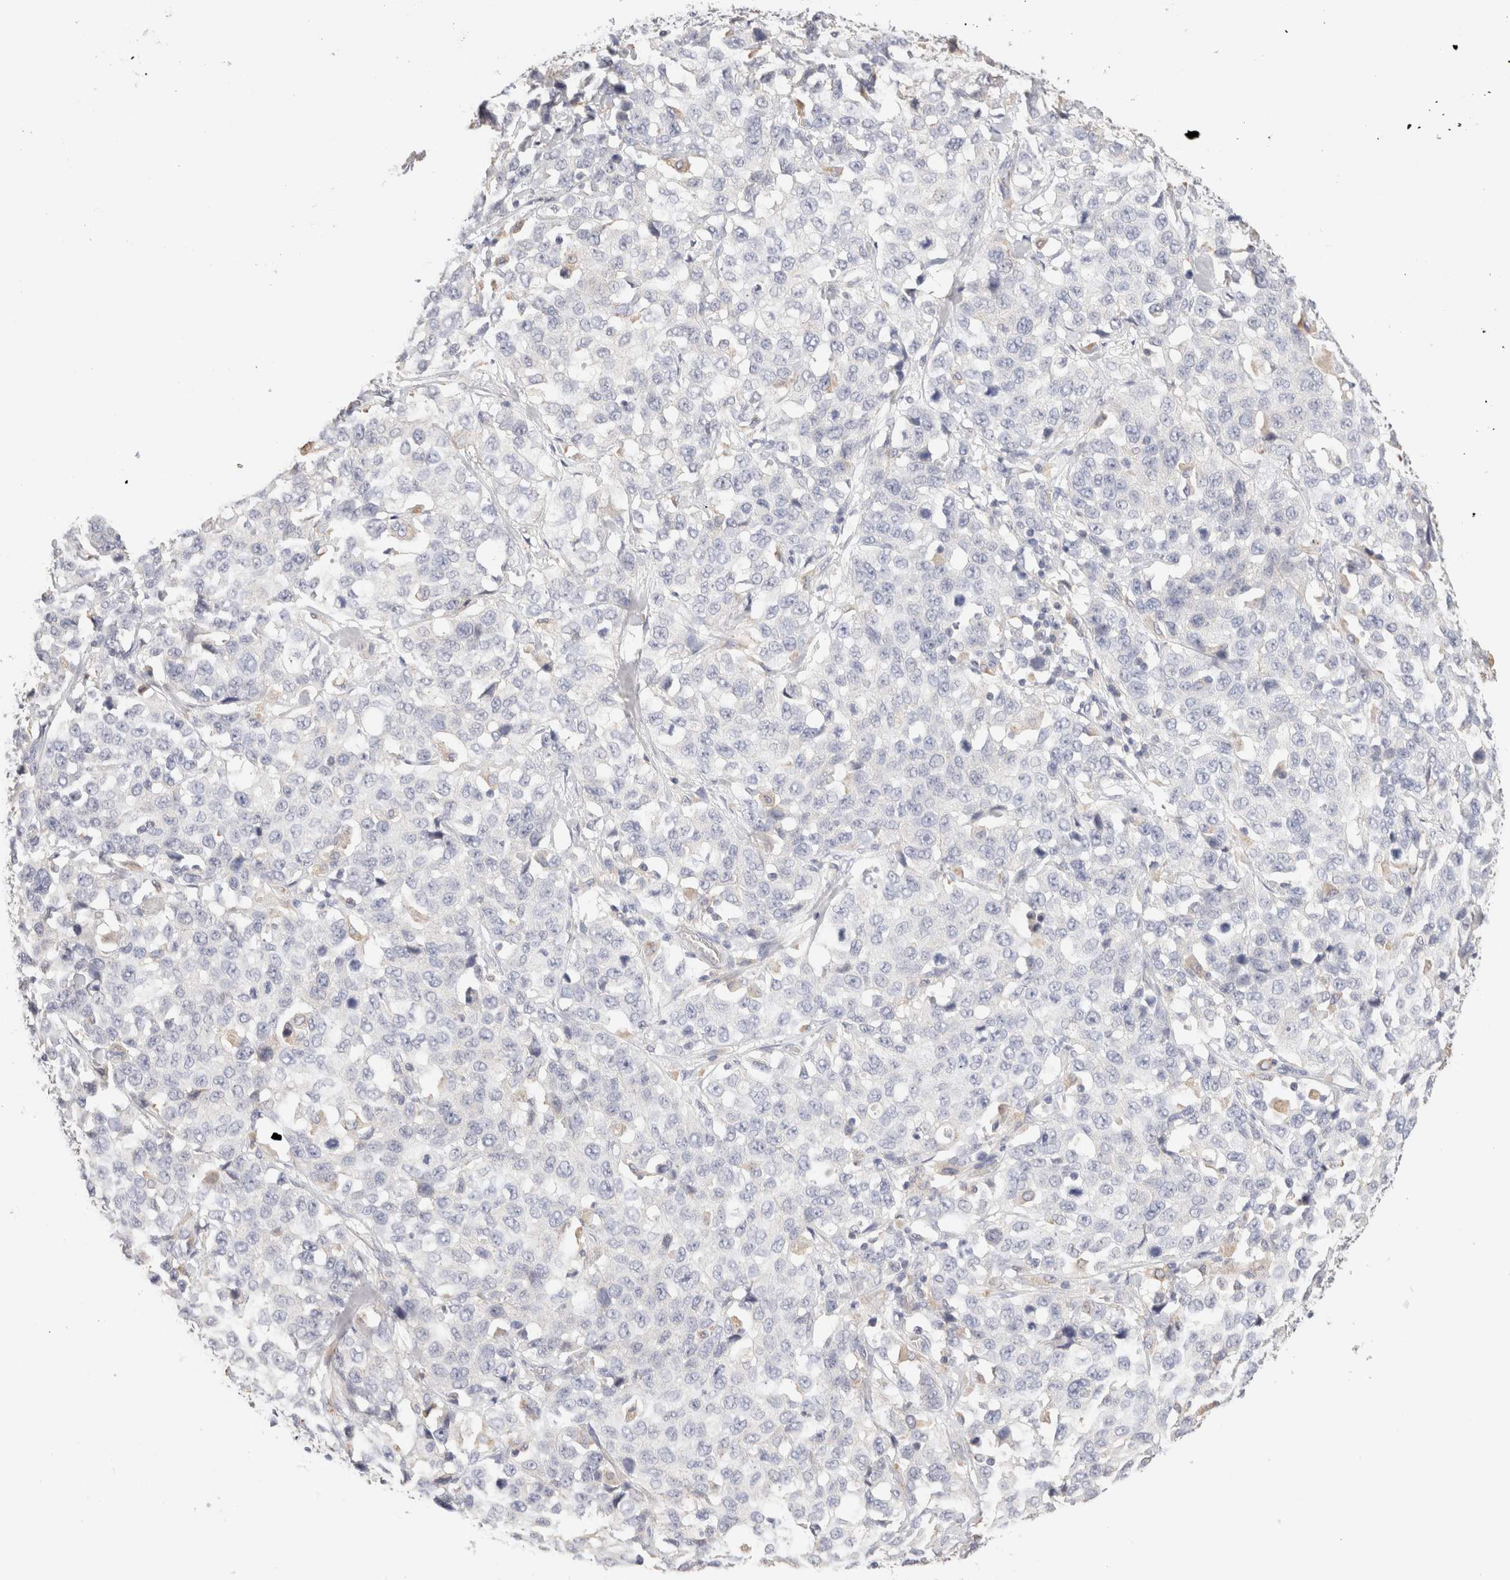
{"staining": {"intensity": "negative", "quantity": "none", "location": "none"}, "tissue": "stomach cancer", "cell_type": "Tumor cells", "image_type": "cancer", "snomed": [{"axis": "morphology", "description": "Normal tissue, NOS"}, {"axis": "morphology", "description": "Adenocarcinoma, NOS"}, {"axis": "topography", "description": "Stomach"}], "caption": "Immunohistochemical staining of adenocarcinoma (stomach) demonstrates no significant expression in tumor cells.", "gene": "SCGB2A2", "patient": {"sex": "male", "age": 48}}